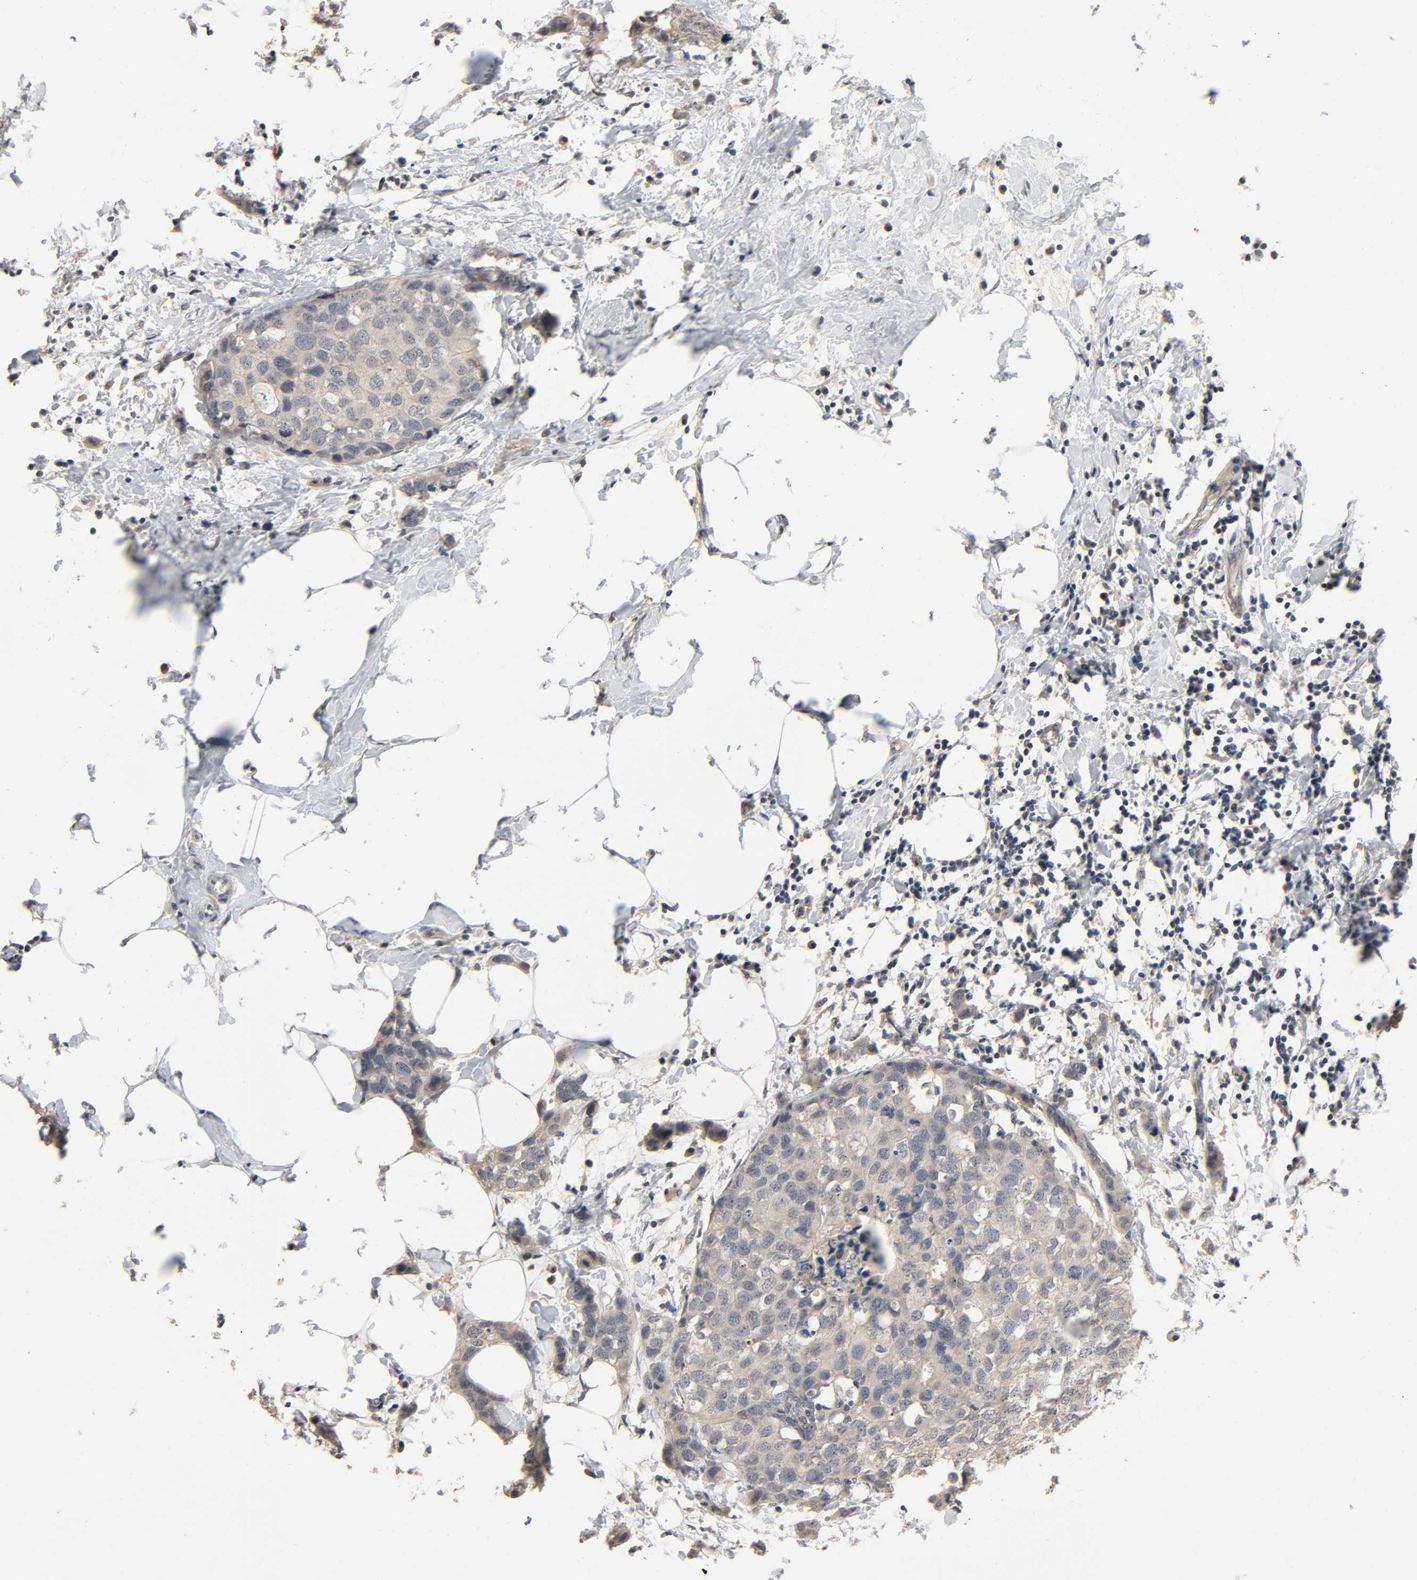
{"staining": {"intensity": "weak", "quantity": ">75%", "location": "cytoplasmic/membranous"}, "tissue": "breast cancer", "cell_type": "Tumor cells", "image_type": "cancer", "snomed": [{"axis": "morphology", "description": "Normal tissue, NOS"}, {"axis": "morphology", "description": "Duct carcinoma"}, {"axis": "topography", "description": "Breast"}], "caption": "The micrograph reveals staining of breast cancer (invasive ductal carcinoma), revealing weak cytoplasmic/membranous protein positivity (brown color) within tumor cells. Using DAB (brown) and hematoxylin (blue) stains, captured at high magnification using brightfield microscopy.", "gene": "MAGEA8", "patient": {"sex": "female", "age": 50}}